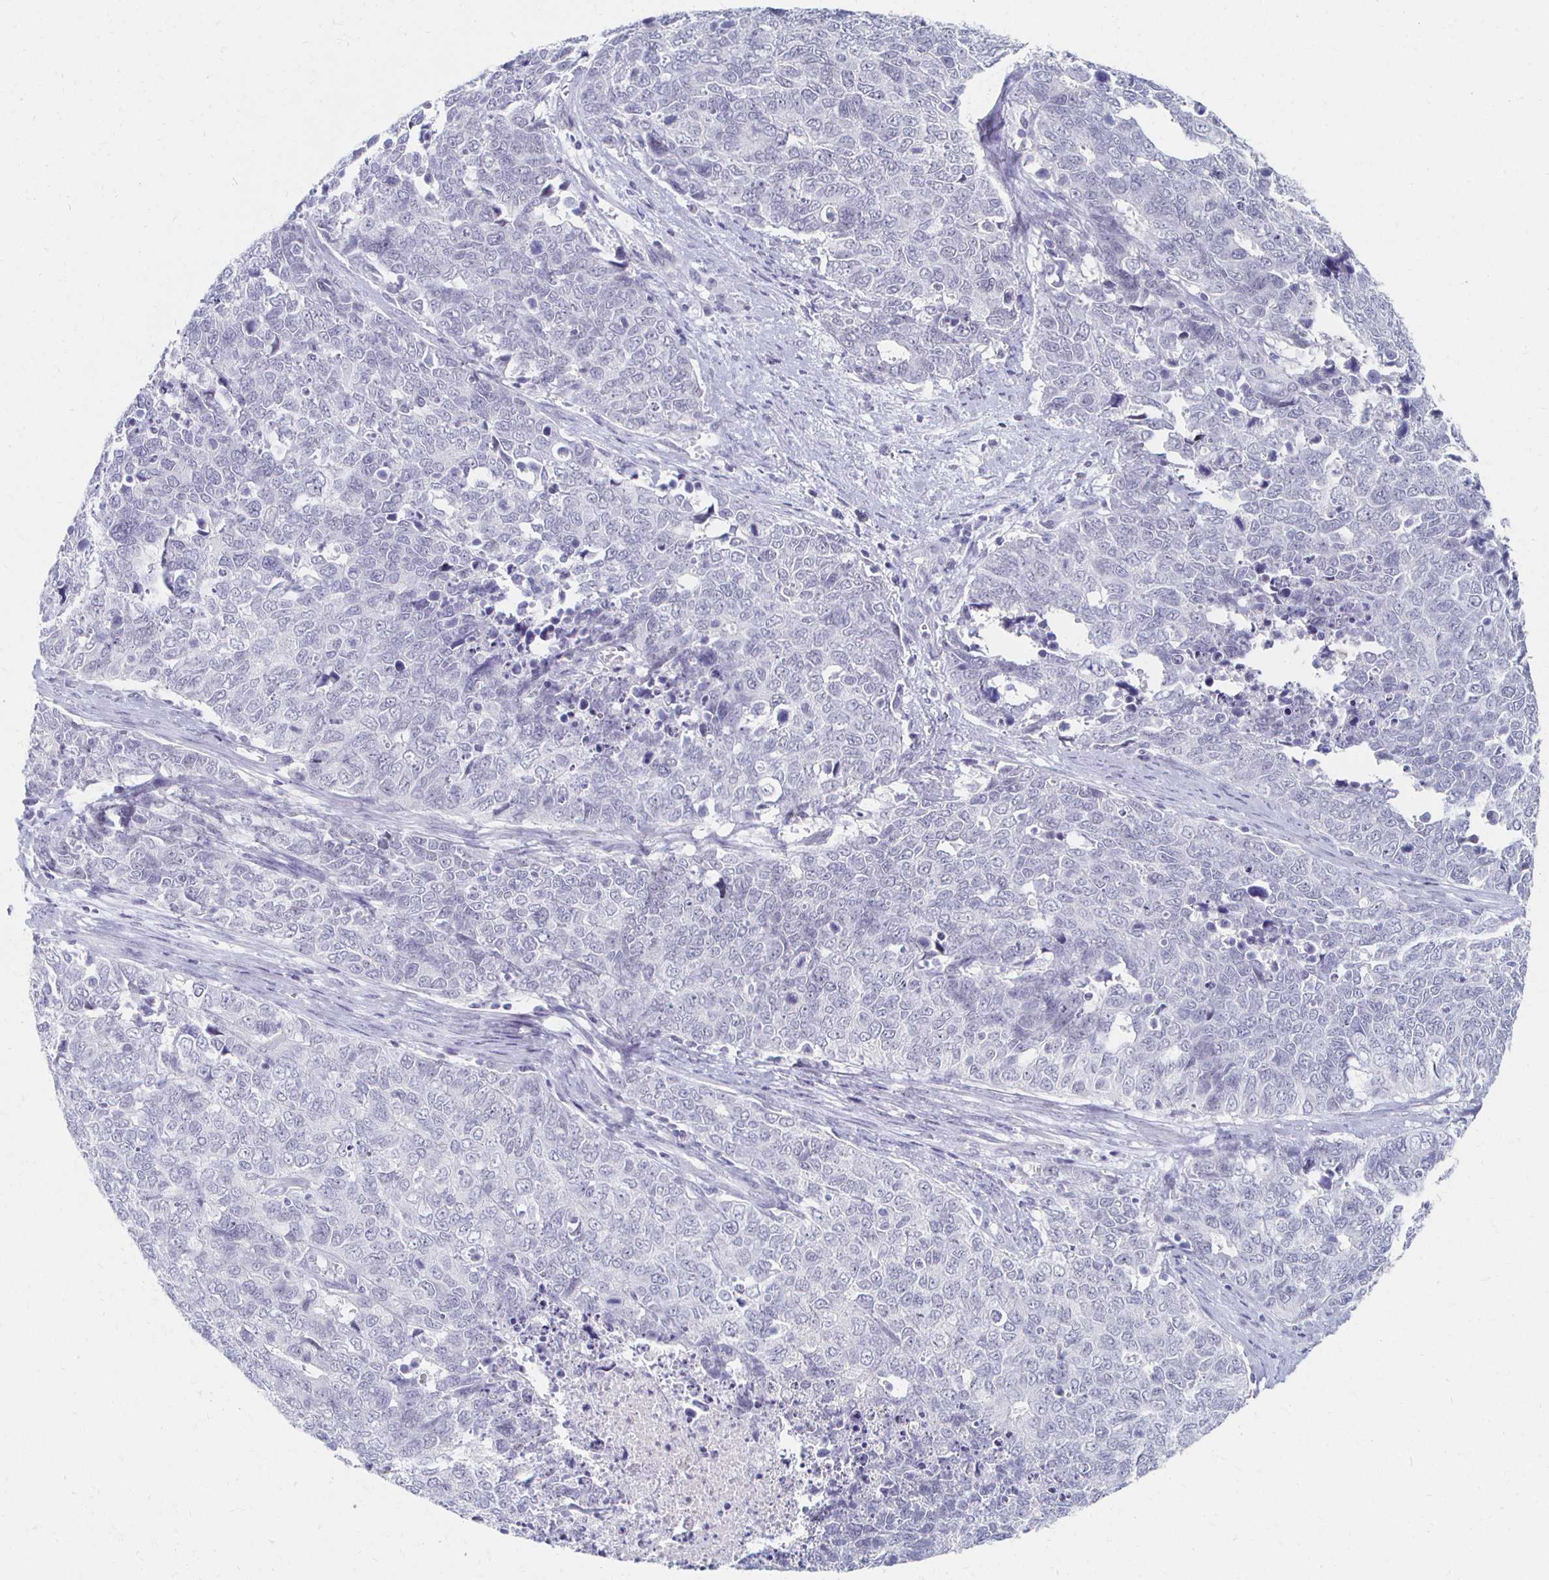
{"staining": {"intensity": "negative", "quantity": "none", "location": "none"}, "tissue": "cervical cancer", "cell_type": "Tumor cells", "image_type": "cancer", "snomed": [{"axis": "morphology", "description": "Adenocarcinoma, NOS"}, {"axis": "topography", "description": "Cervix"}], "caption": "DAB immunohistochemical staining of adenocarcinoma (cervical) shows no significant staining in tumor cells.", "gene": "CXCR2", "patient": {"sex": "female", "age": 63}}